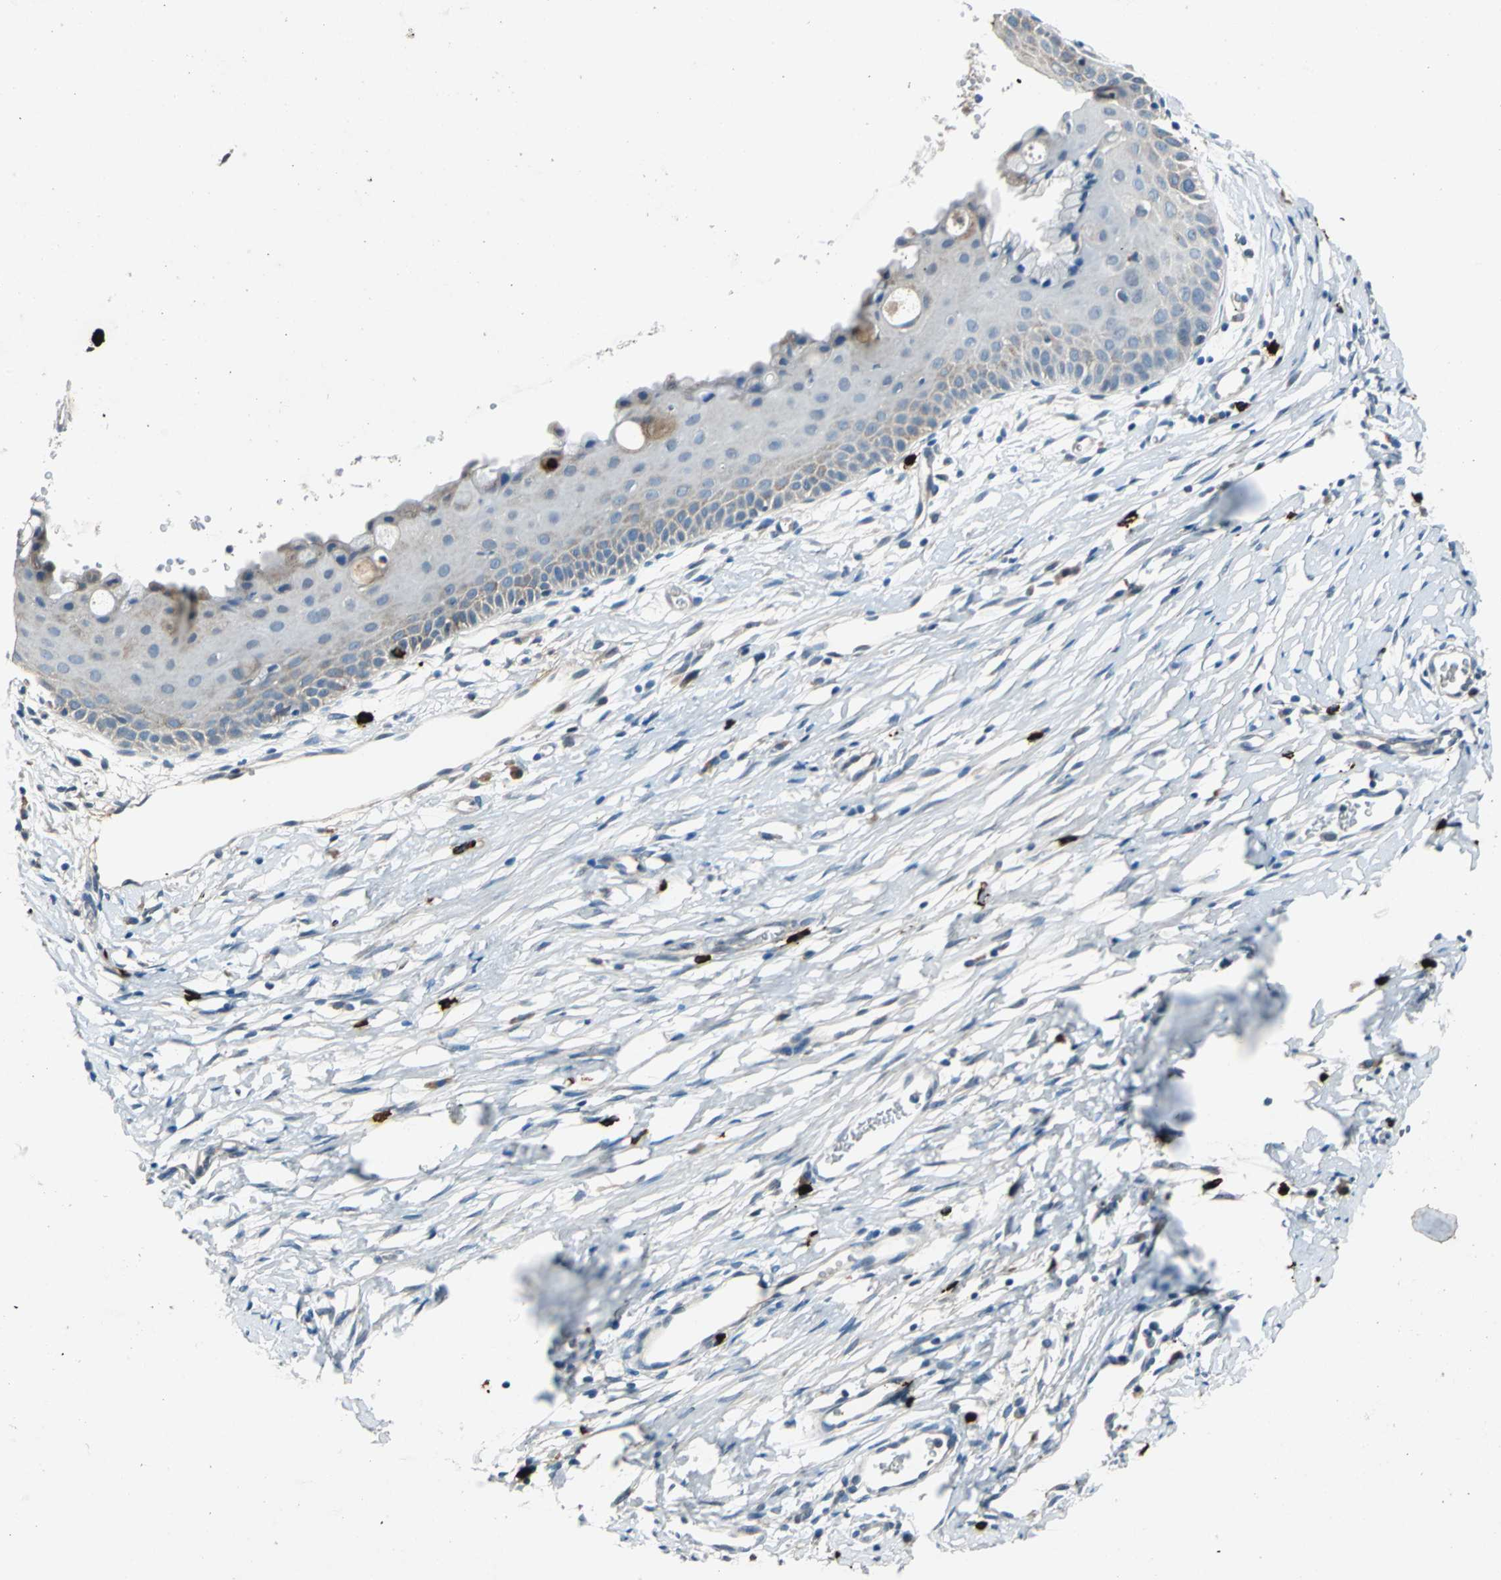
{"staining": {"intensity": "negative", "quantity": "none", "location": "none"}, "tissue": "cervix", "cell_type": "Glandular cells", "image_type": "normal", "snomed": [{"axis": "morphology", "description": "Normal tissue, NOS"}, {"axis": "topography", "description": "Cervix"}], "caption": "Immunohistochemistry (IHC) of normal human cervix demonstrates no expression in glandular cells.", "gene": "SLC19A2", "patient": {"sex": "female", "age": 39}}